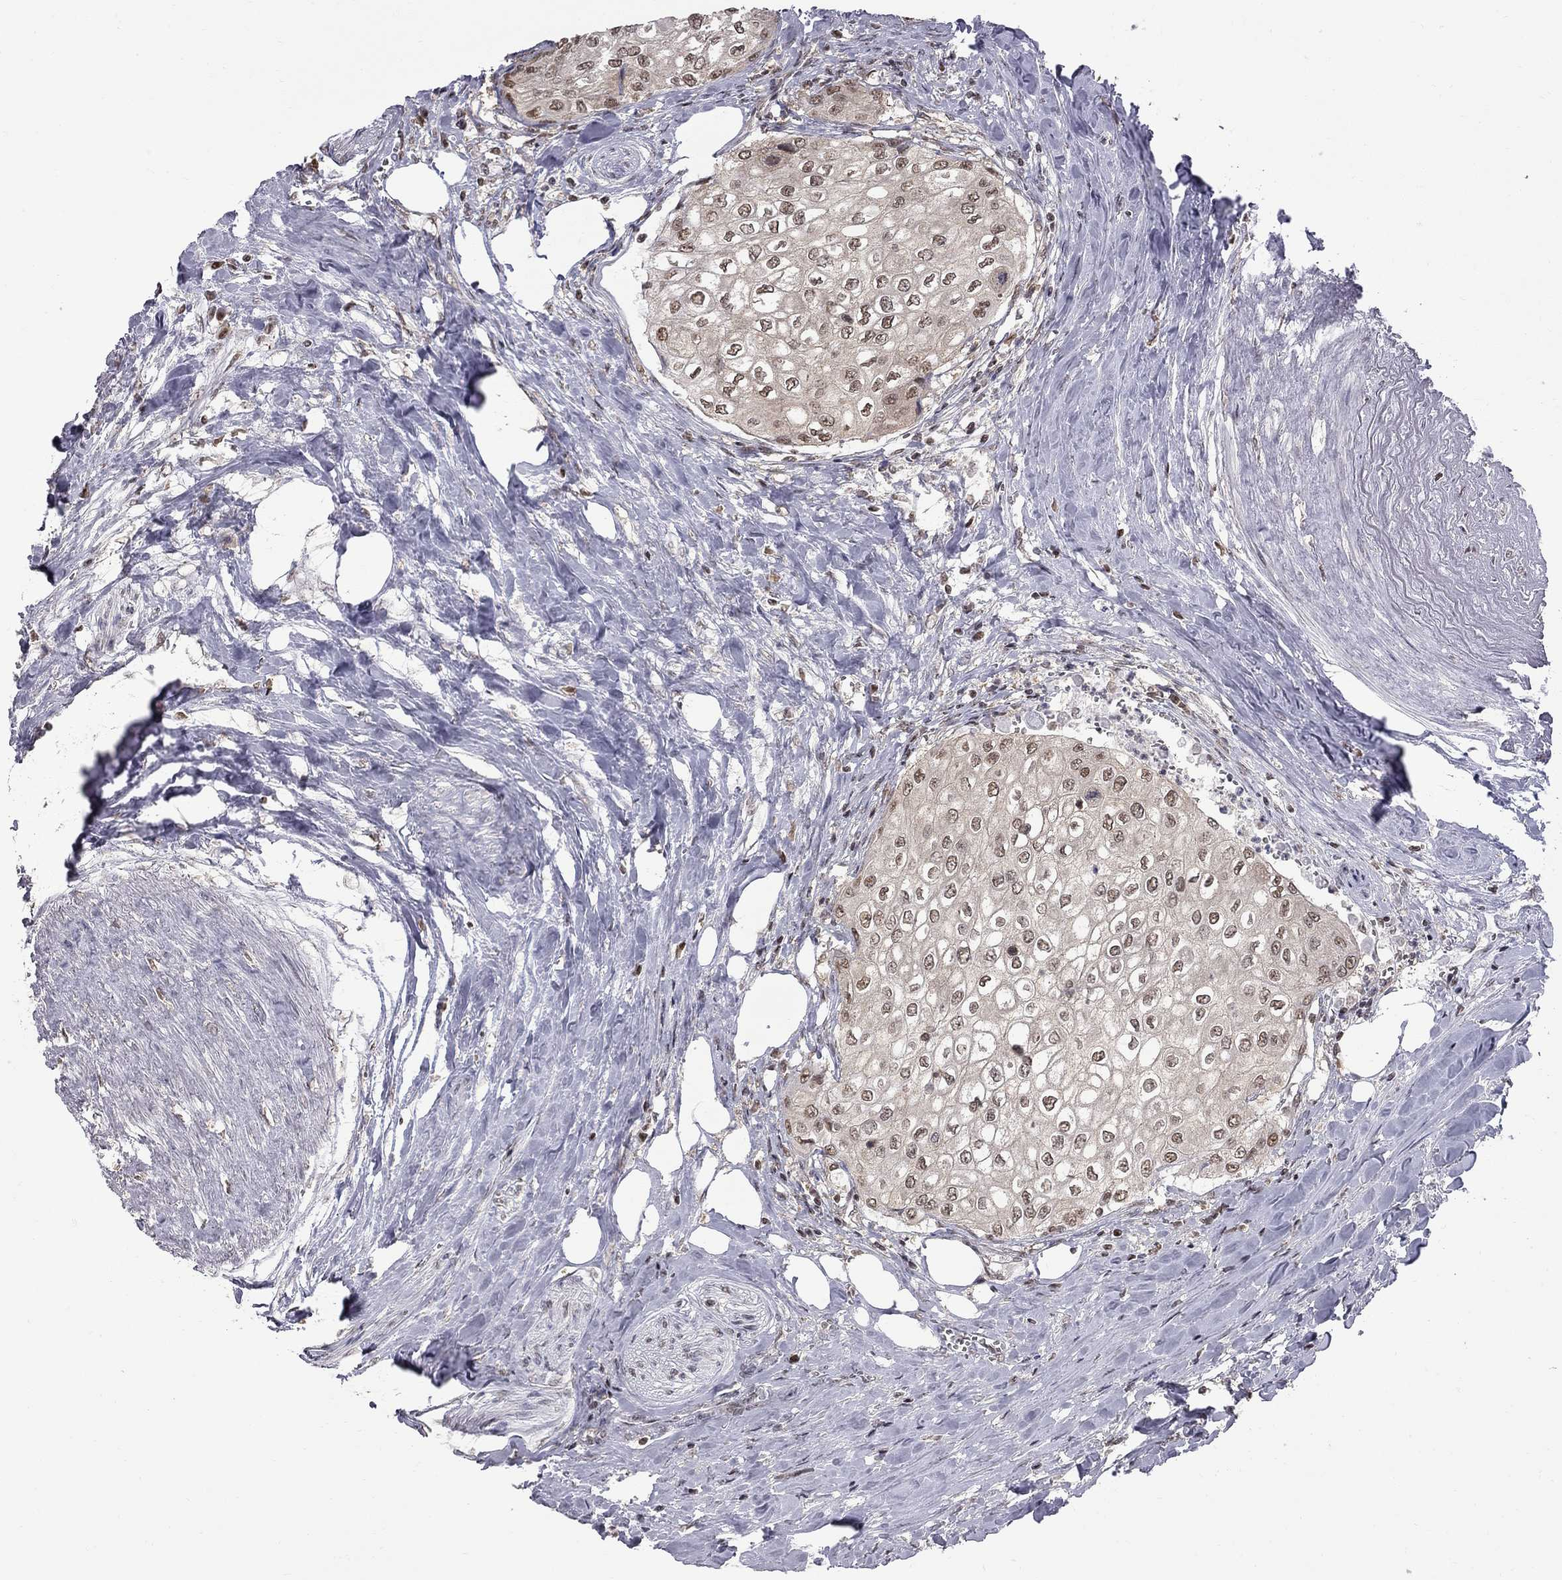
{"staining": {"intensity": "weak", "quantity": "25%-75%", "location": "nuclear"}, "tissue": "urothelial cancer", "cell_type": "Tumor cells", "image_type": "cancer", "snomed": [{"axis": "morphology", "description": "Urothelial carcinoma, High grade"}, {"axis": "topography", "description": "Urinary bladder"}], "caption": "A micrograph showing weak nuclear expression in approximately 25%-75% of tumor cells in urothelial cancer, as visualized by brown immunohistochemical staining.", "gene": "RFWD3", "patient": {"sex": "male", "age": 62}}